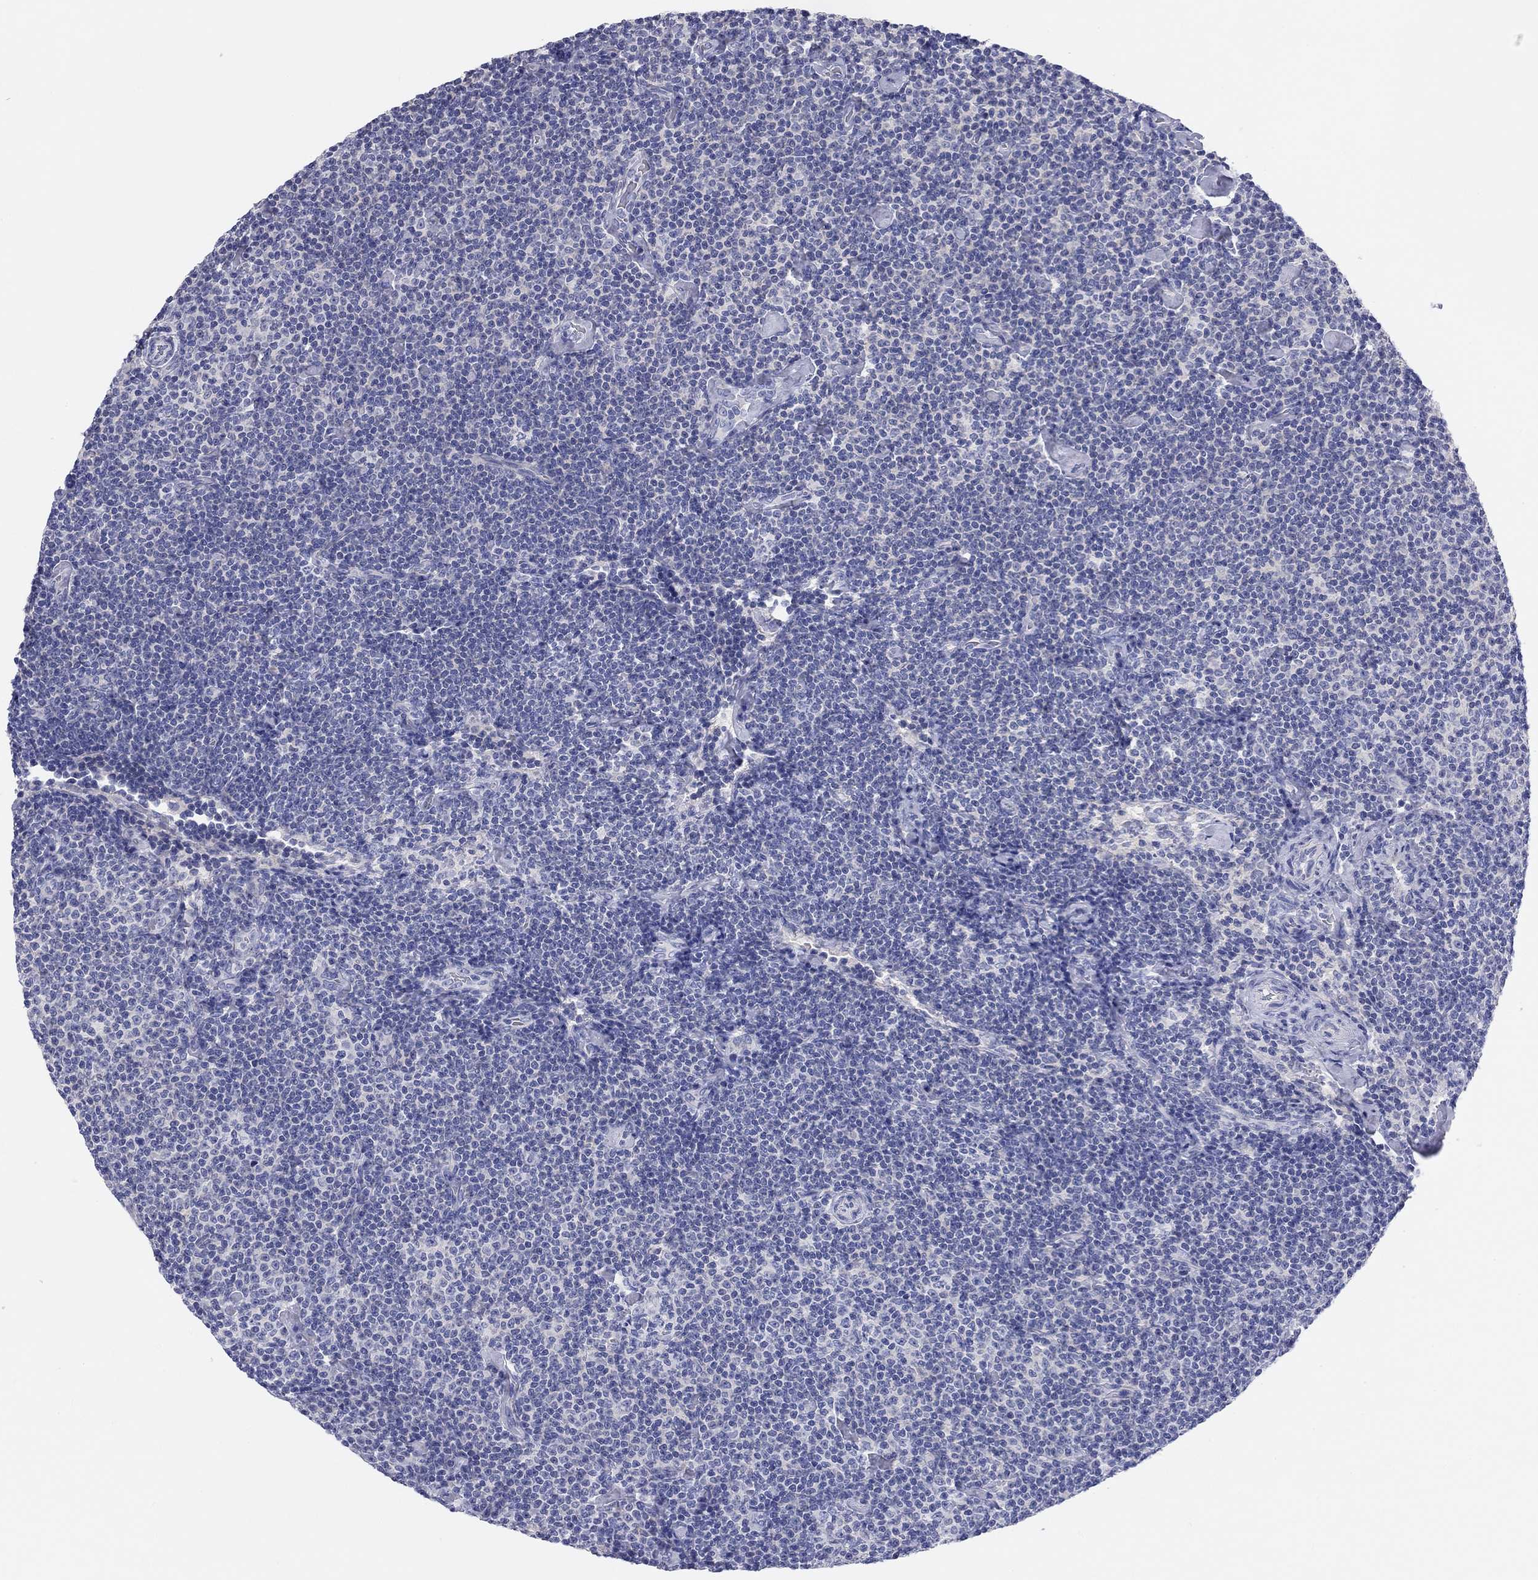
{"staining": {"intensity": "negative", "quantity": "none", "location": "none"}, "tissue": "lymphoma", "cell_type": "Tumor cells", "image_type": "cancer", "snomed": [{"axis": "morphology", "description": "Malignant lymphoma, non-Hodgkin's type, Low grade"}, {"axis": "topography", "description": "Lymph node"}], "caption": "Tumor cells are negative for brown protein staining in low-grade malignant lymphoma, non-Hodgkin's type.", "gene": "TMEM221", "patient": {"sex": "male", "age": 81}}